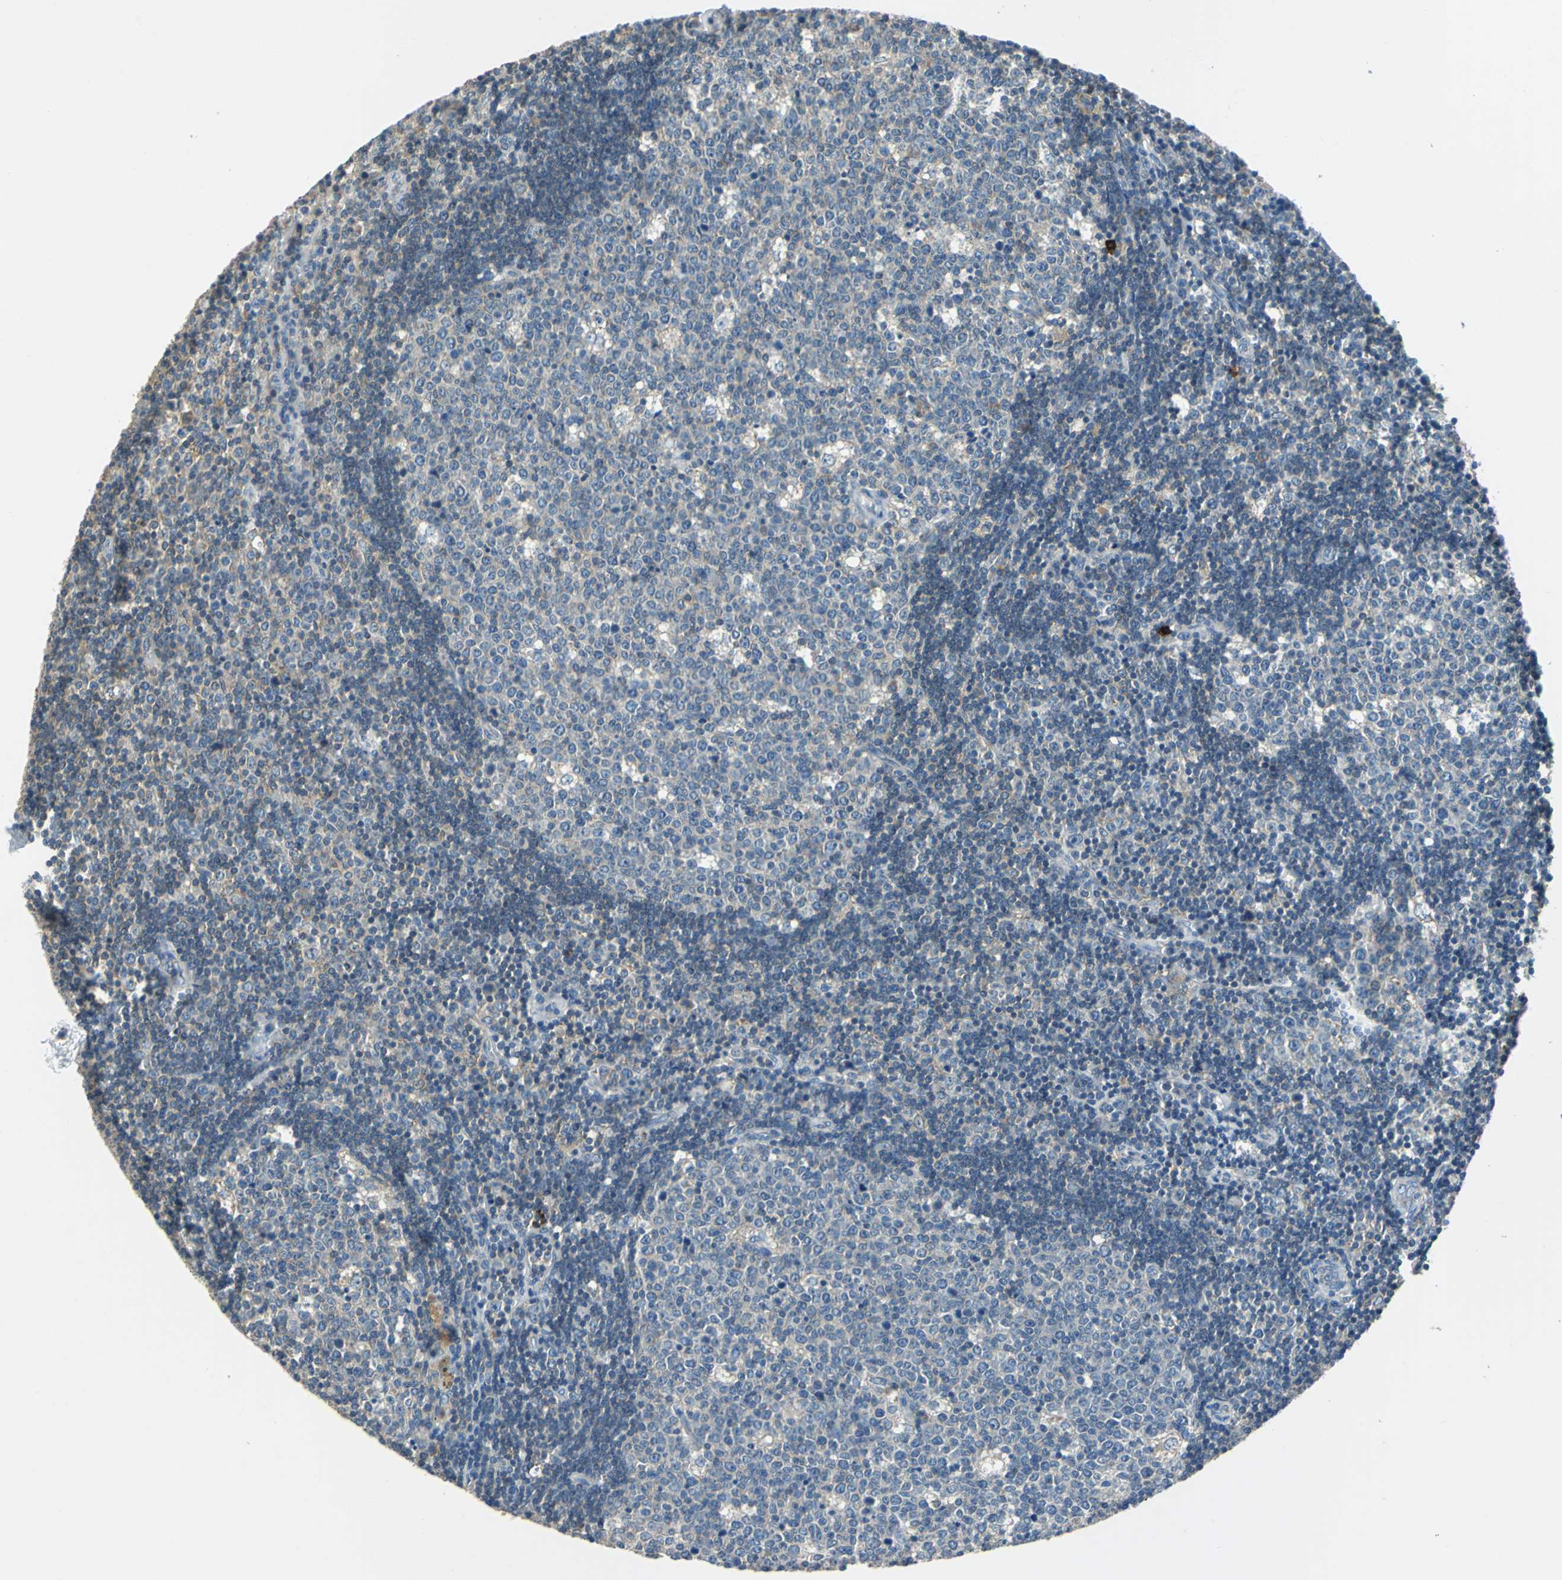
{"staining": {"intensity": "weak", "quantity": ">75%", "location": "cytoplasmic/membranous"}, "tissue": "lymph node", "cell_type": "Germinal center cells", "image_type": "normal", "snomed": [{"axis": "morphology", "description": "Normal tissue, NOS"}, {"axis": "topography", "description": "Lymph node"}, {"axis": "topography", "description": "Salivary gland"}], "caption": "High-magnification brightfield microscopy of normal lymph node stained with DAB (3,3'-diaminobenzidine) (brown) and counterstained with hematoxylin (blue). germinal center cells exhibit weak cytoplasmic/membranous staining is appreciated in approximately>75% of cells. (DAB (3,3'-diaminobenzidine) IHC, brown staining for protein, blue staining for nuclei).", "gene": "CPA3", "patient": {"sex": "male", "age": 8}}